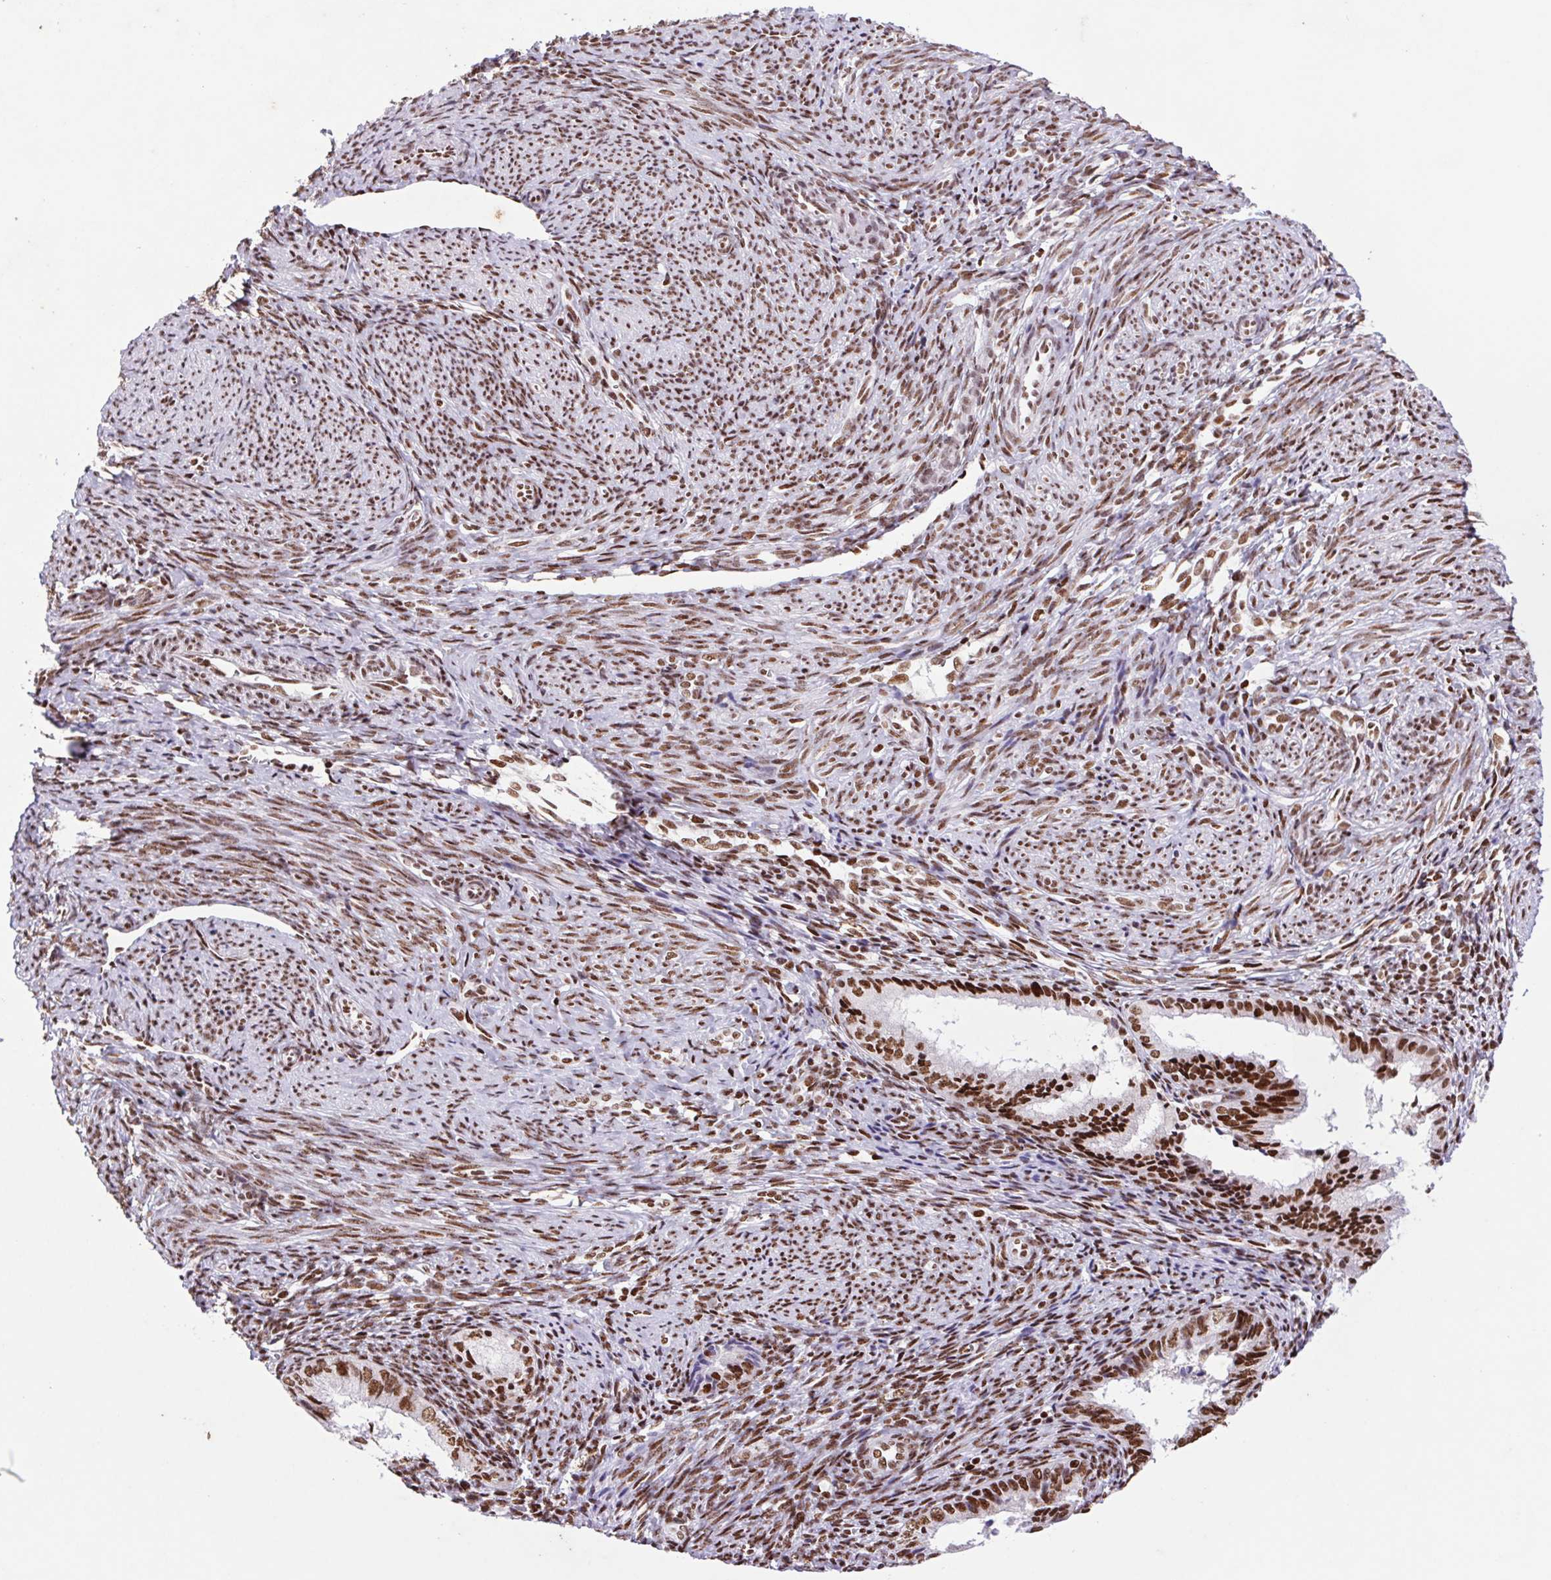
{"staining": {"intensity": "strong", "quantity": ">75%", "location": "nuclear"}, "tissue": "endometrial cancer", "cell_type": "Tumor cells", "image_type": "cancer", "snomed": [{"axis": "morphology", "description": "Adenocarcinoma, NOS"}, {"axis": "topography", "description": "Endometrium"}], "caption": "Immunohistochemical staining of human endometrial adenocarcinoma shows strong nuclear protein expression in approximately >75% of tumor cells. (DAB (3,3'-diaminobenzidine) IHC, brown staining for protein, blue staining for nuclei).", "gene": "LDLRAD4", "patient": {"sex": "female", "age": 55}}